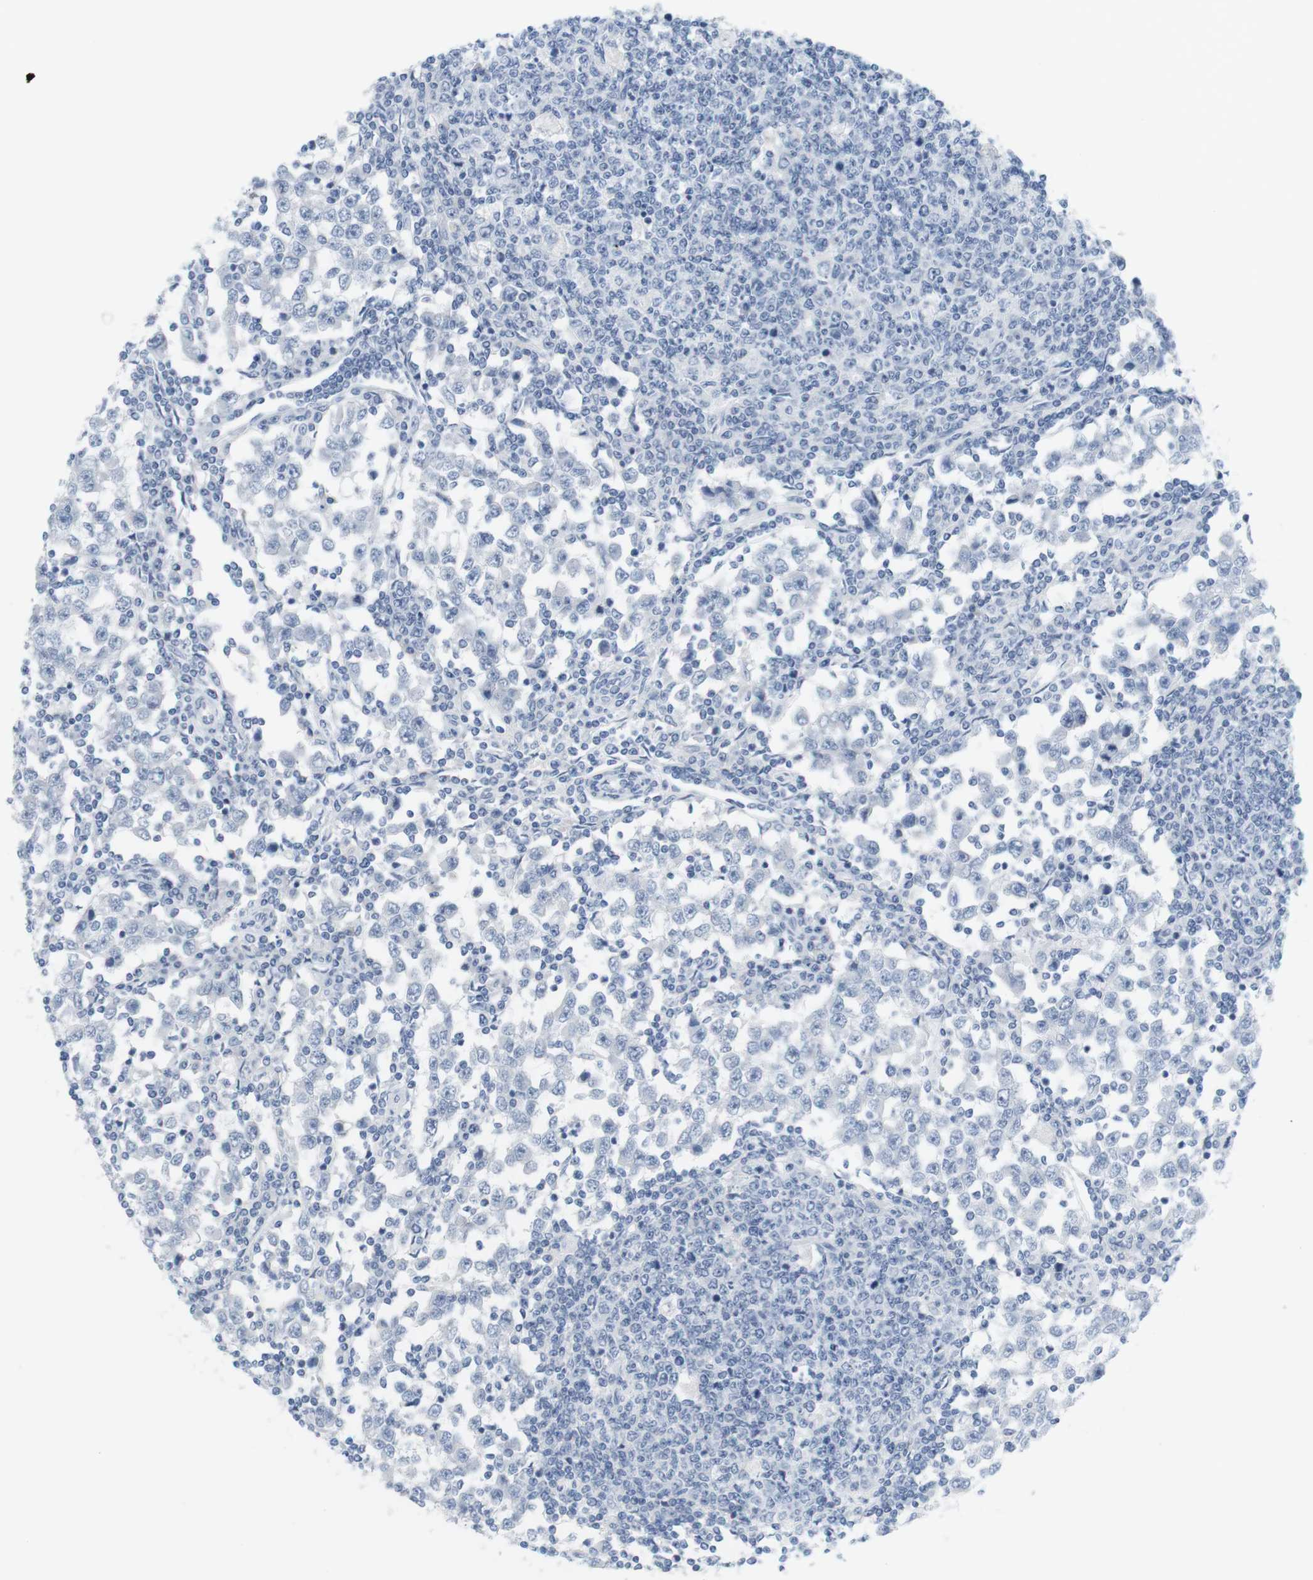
{"staining": {"intensity": "negative", "quantity": "none", "location": "none"}, "tissue": "testis cancer", "cell_type": "Tumor cells", "image_type": "cancer", "snomed": [{"axis": "morphology", "description": "Seminoma, NOS"}, {"axis": "topography", "description": "Testis"}], "caption": "High magnification brightfield microscopy of testis seminoma stained with DAB (3,3'-diaminobenzidine) (brown) and counterstained with hematoxylin (blue): tumor cells show no significant positivity. (DAB (3,3'-diaminobenzidine) IHC with hematoxylin counter stain).", "gene": "OPRM1", "patient": {"sex": "male", "age": 65}}